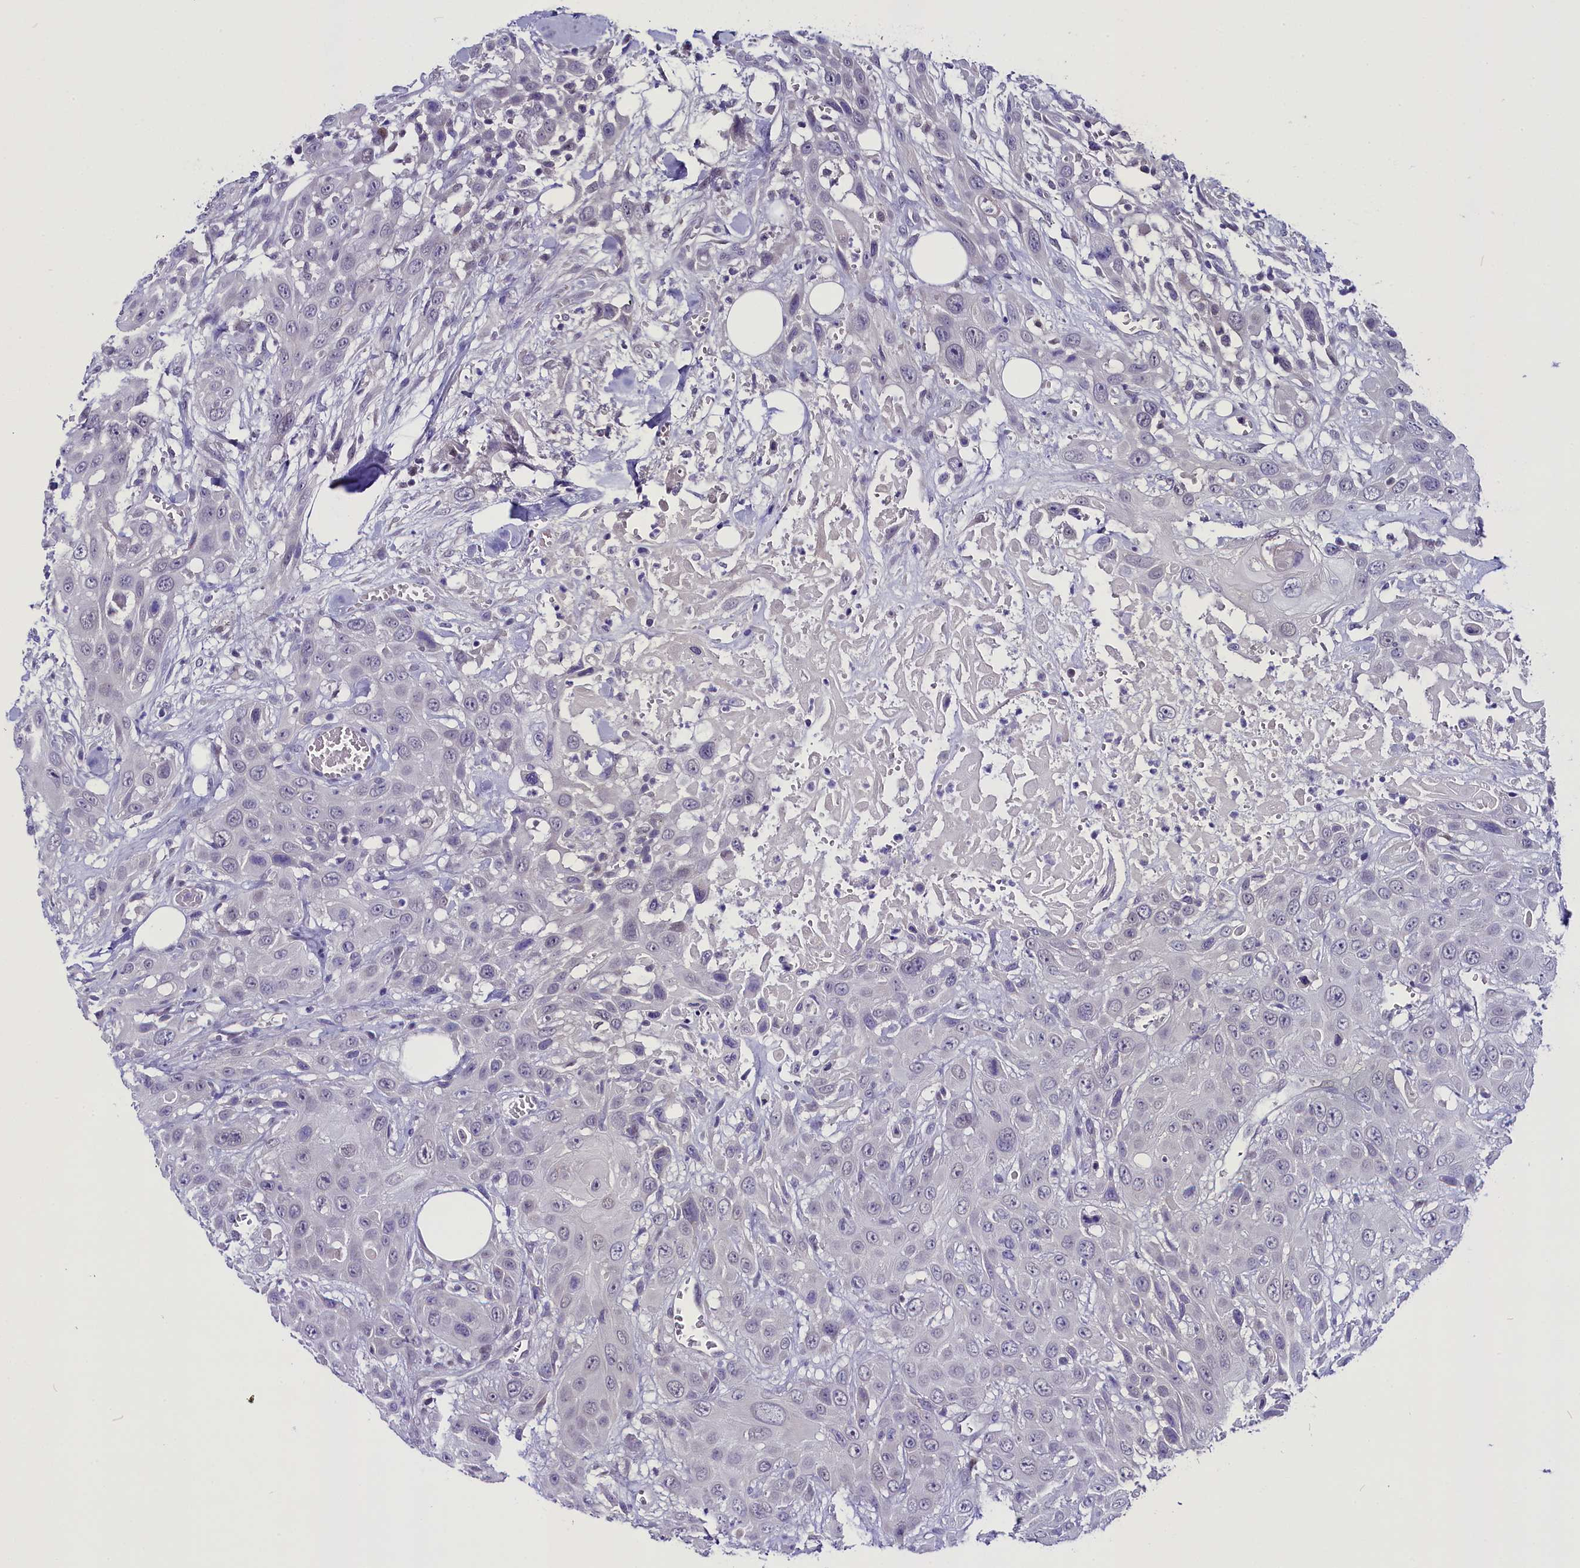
{"staining": {"intensity": "negative", "quantity": "none", "location": "none"}, "tissue": "head and neck cancer", "cell_type": "Tumor cells", "image_type": "cancer", "snomed": [{"axis": "morphology", "description": "Squamous cell carcinoma, NOS"}, {"axis": "topography", "description": "Head-Neck"}], "caption": "The immunohistochemistry (IHC) micrograph has no significant staining in tumor cells of head and neck squamous cell carcinoma tissue.", "gene": "OSGEP", "patient": {"sex": "male", "age": 81}}